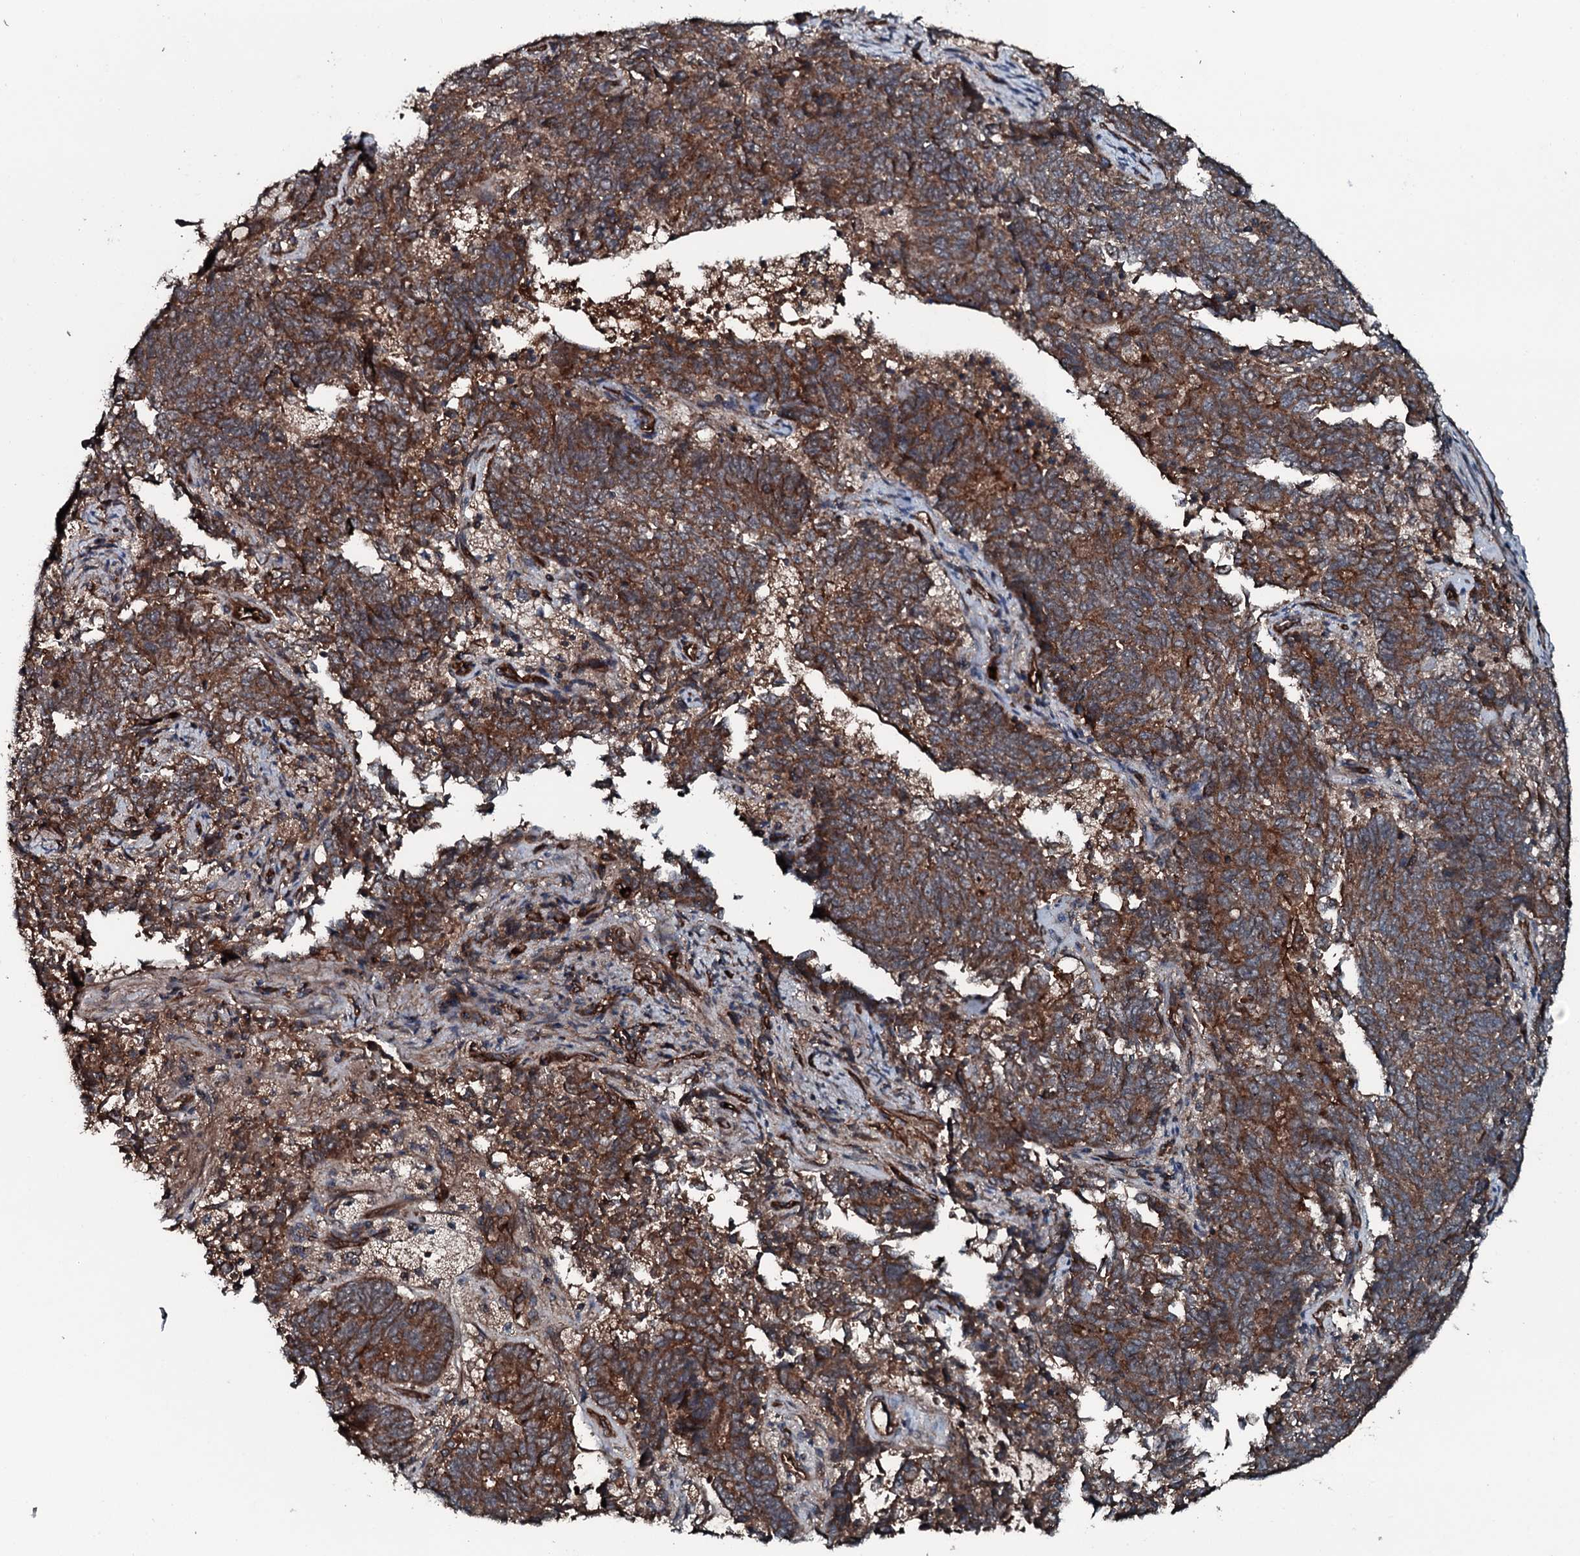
{"staining": {"intensity": "strong", "quantity": ">75%", "location": "cytoplasmic/membranous"}, "tissue": "endometrial cancer", "cell_type": "Tumor cells", "image_type": "cancer", "snomed": [{"axis": "morphology", "description": "Adenocarcinoma, NOS"}, {"axis": "topography", "description": "Endometrium"}], "caption": "Protein positivity by immunohistochemistry shows strong cytoplasmic/membranous staining in approximately >75% of tumor cells in adenocarcinoma (endometrial).", "gene": "TRIM7", "patient": {"sex": "female", "age": 80}}